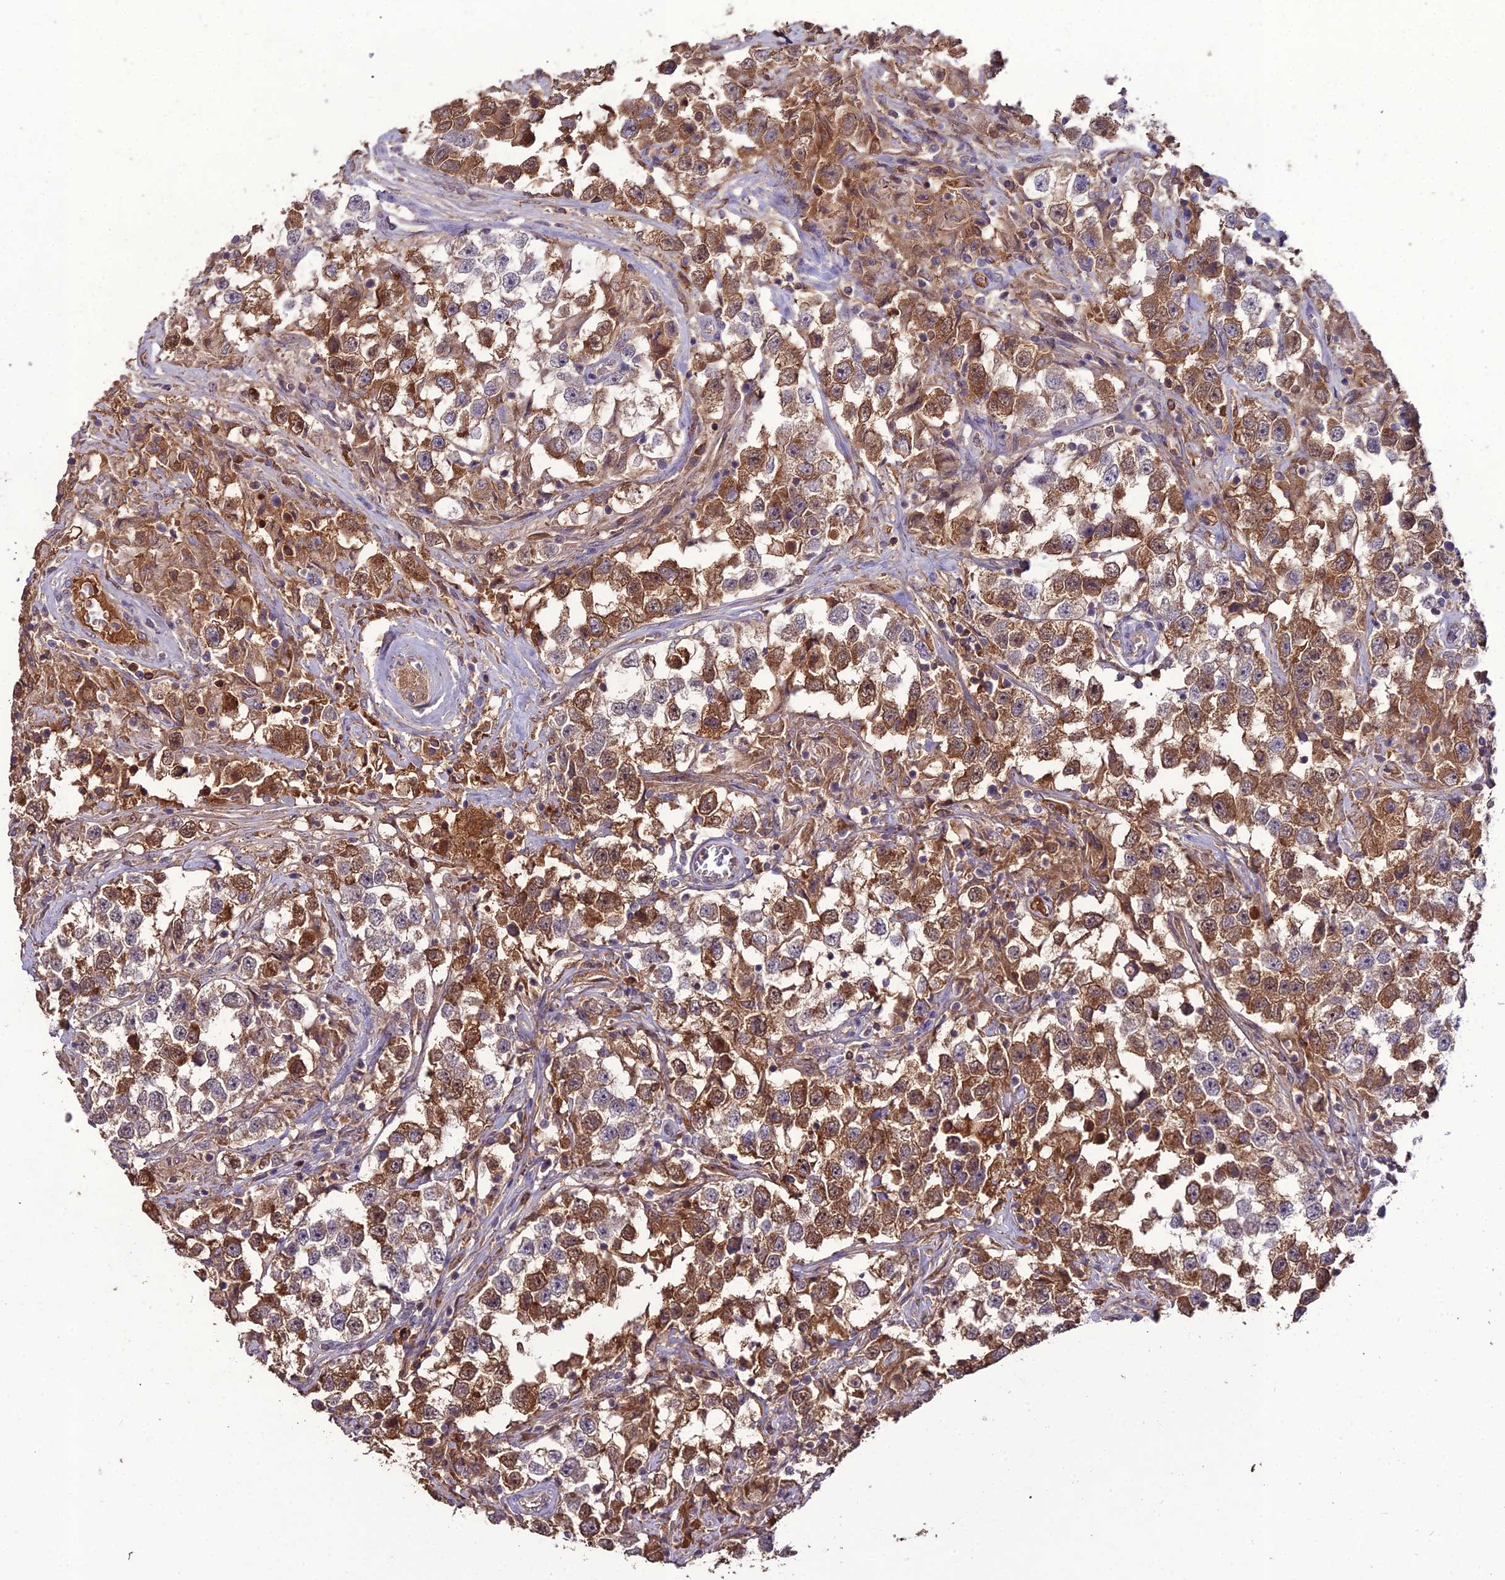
{"staining": {"intensity": "moderate", "quantity": "25%-75%", "location": "cytoplasmic/membranous"}, "tissue": "testis cancer", "cell_type": "Tumor cells", "image_type": "cancer", "snomed": [{"axis": "morphology", "description": "Seminoma, NOS"}, {"axis": "topography", "description": "Testis"}], "caption": "This image displays immunohistochemistry (IHC) staining of human testis cancer (seminoma), with medium moderate cytoplasmic/membranous staining in approximately 25%-75% of tumor cells.", "gene": "KCTD16", "patient": {"sex": "male", "age": 46}}